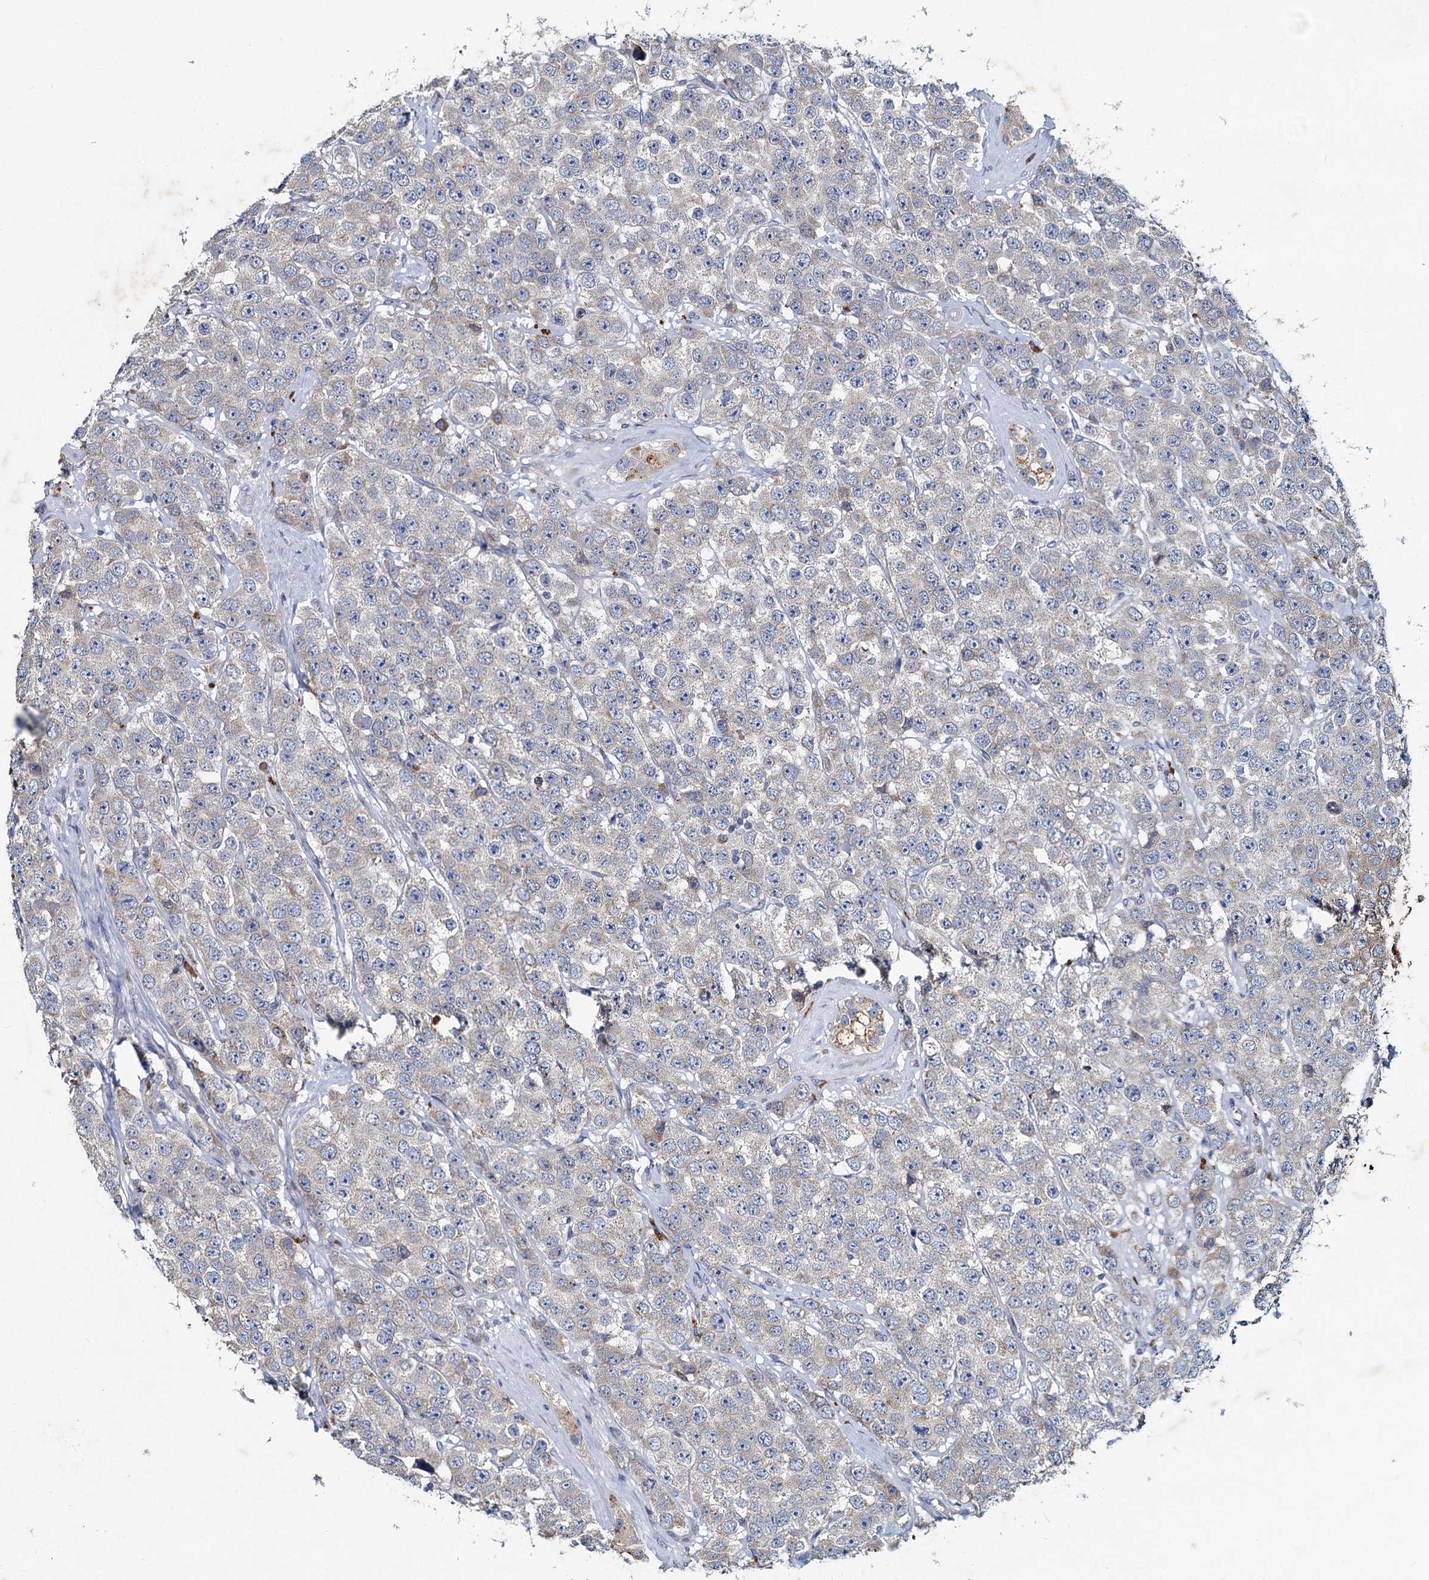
{"staining": {"intensity": "negative", "quantity": "none", "location": "none"}, "tissue": "testis cancer", "cell_type": "Tumor cells", "image_type": "cancer", "snomed": [{"axis": "morphology", "description": "Seminoma, NOS"}, {"axis": "topography", "description": "Testis"}], "caption": "Immunohistochemistry histopathology image of neoplastic tissue: testis cancer stained with DAB exhibits no significant protein expression in tumor cells.", "gene": "TMX2", "patient": {"sex": "male", "age": 28}}